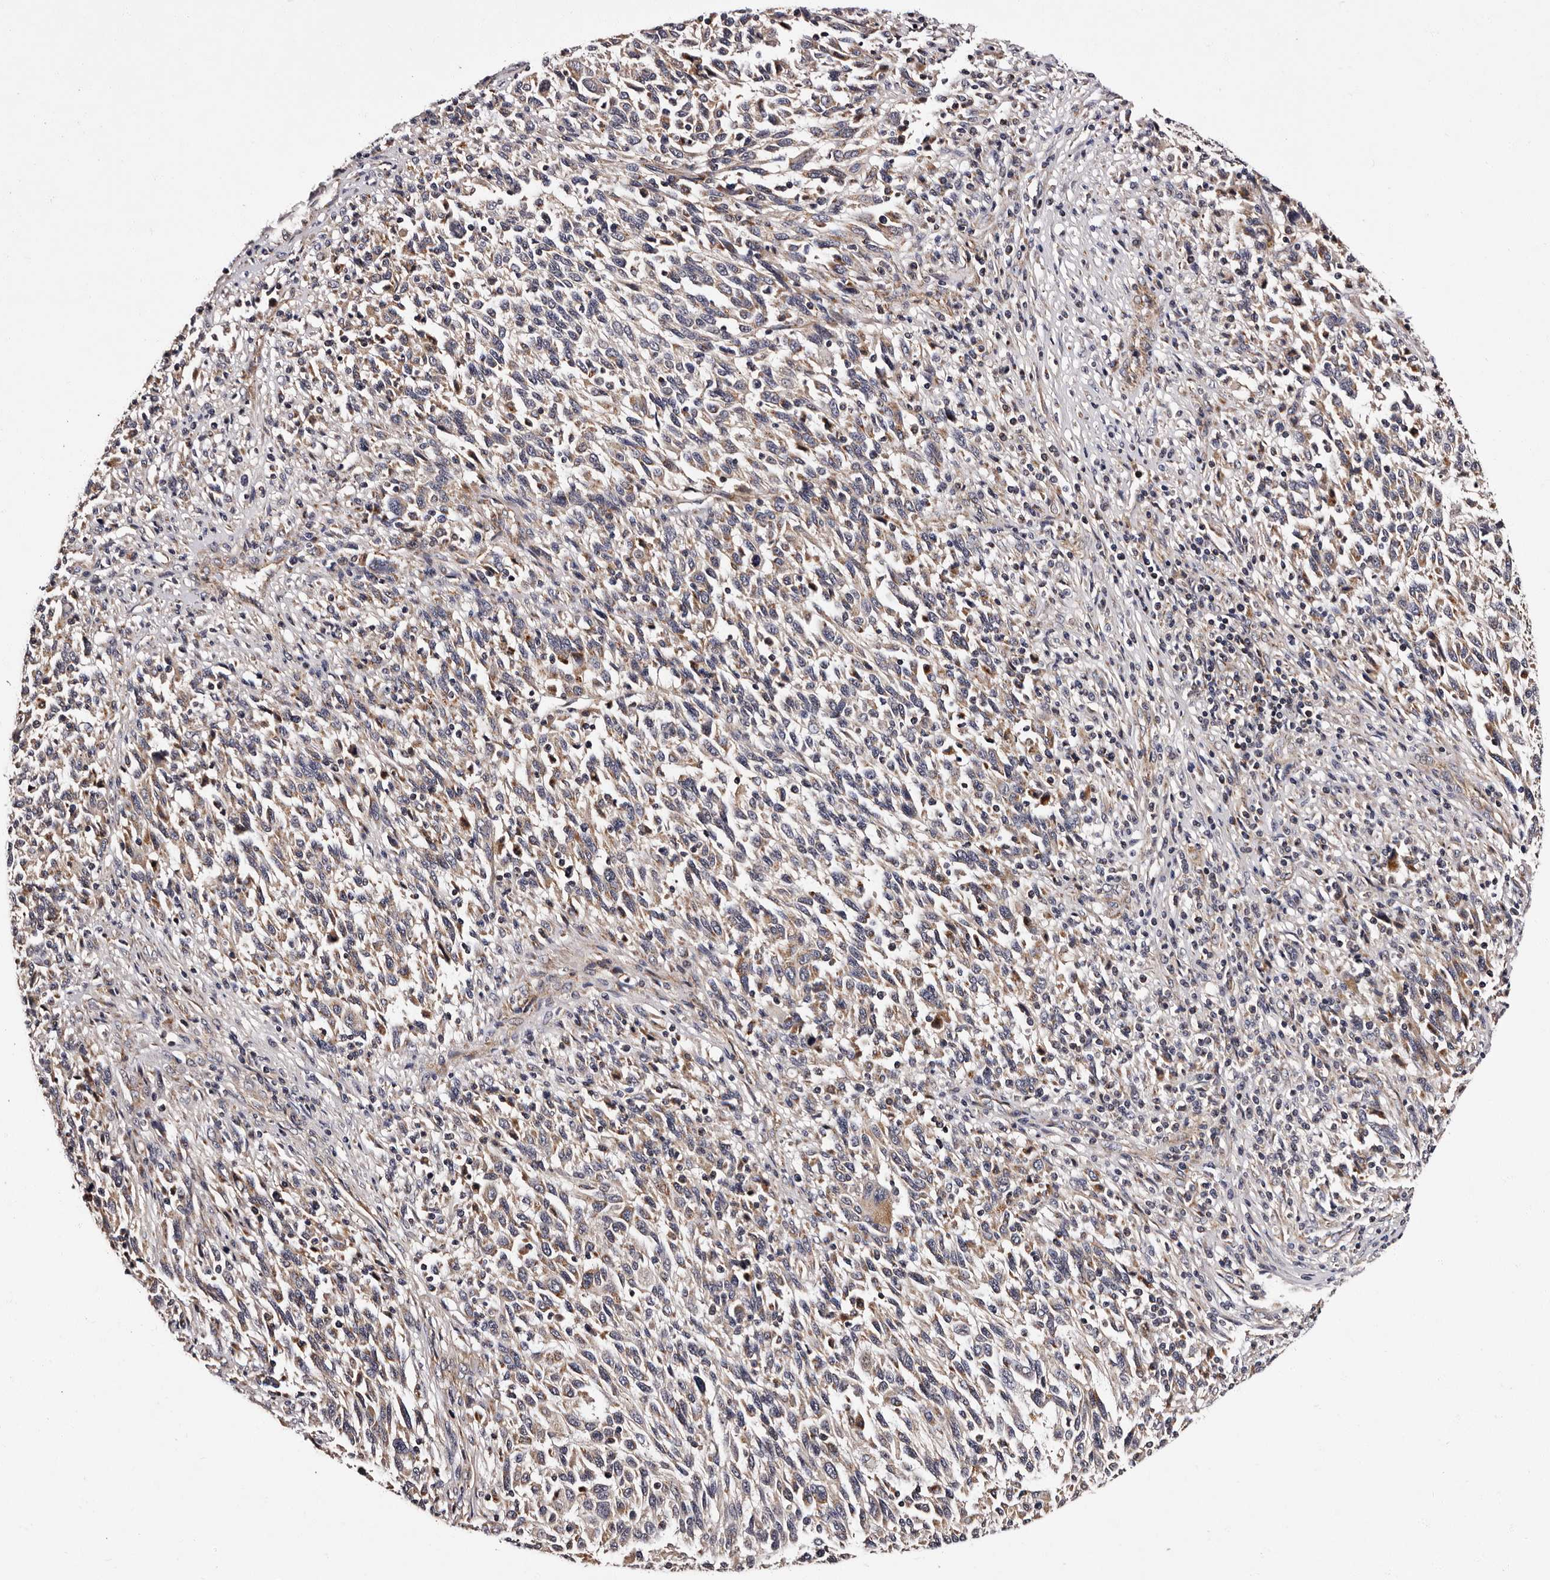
{"staining": {"intensity": "weak", "quantity": "25%-75%", "location": "cytoplasmic/membranous"}, "tissue": "melanoma", "cell_type": "Tumor cells", "image_type": "cancer", "snomed": [{"axis": "morphology", "description": "Malignant melanoma, Metastatic site"}, {"axis": "topography", "description": "Lymph node"}], "caption": "Melanoma was stained to show a protein in brown. There is low levels of weak cytoplasmic/membranous expression in approximately 25%-75% of tumor cells.", "gene": "ADCK5", "patient": {"sex": "male", "age": 61}}